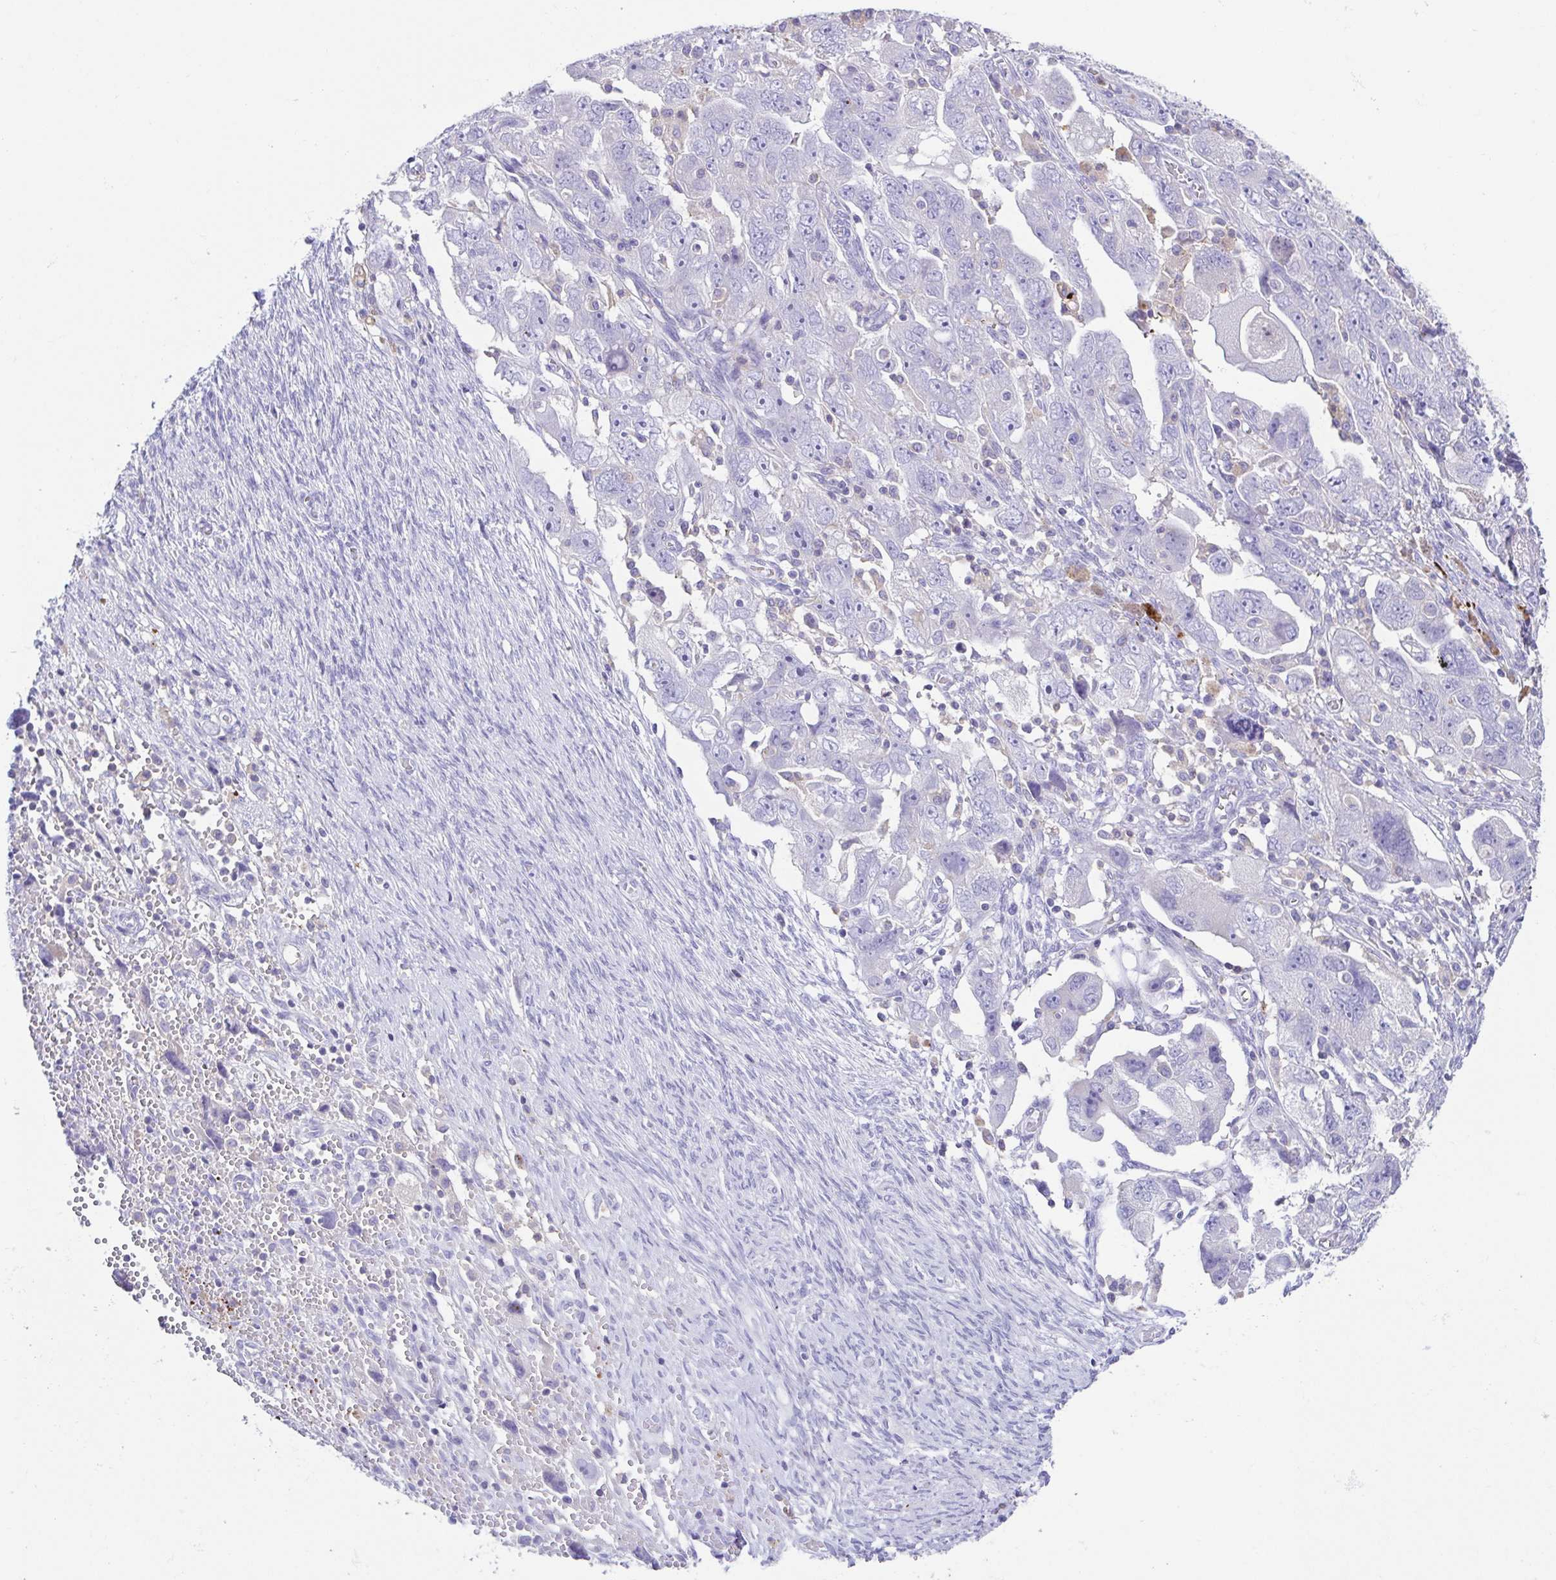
{"staining": {"intensity": "negative", "quantity": "none", "location": "none"}, "tissue": "ovarian cancer", "cell_type": "Tumor cells", "image_type": "cancer", "snomed": [{"axis": "morphology", "description": "Carcinoma, NOS"}, {"axis": "morphology", "description": "Cystadenocarcinoma, serous, NOS"}, {"axis": "topography", "description": "Ovary"}], "caption": "Immunohistochemical staining of ovarian cancer (serous cystadenocarcinoma) displays no significant staining in tumor cells. (DAB (3,3'-diaminobenzidine) immunohistochemistry, high magnification).", "gene": "ARPP21", "patient": {"sex": "female", "age": 69}}